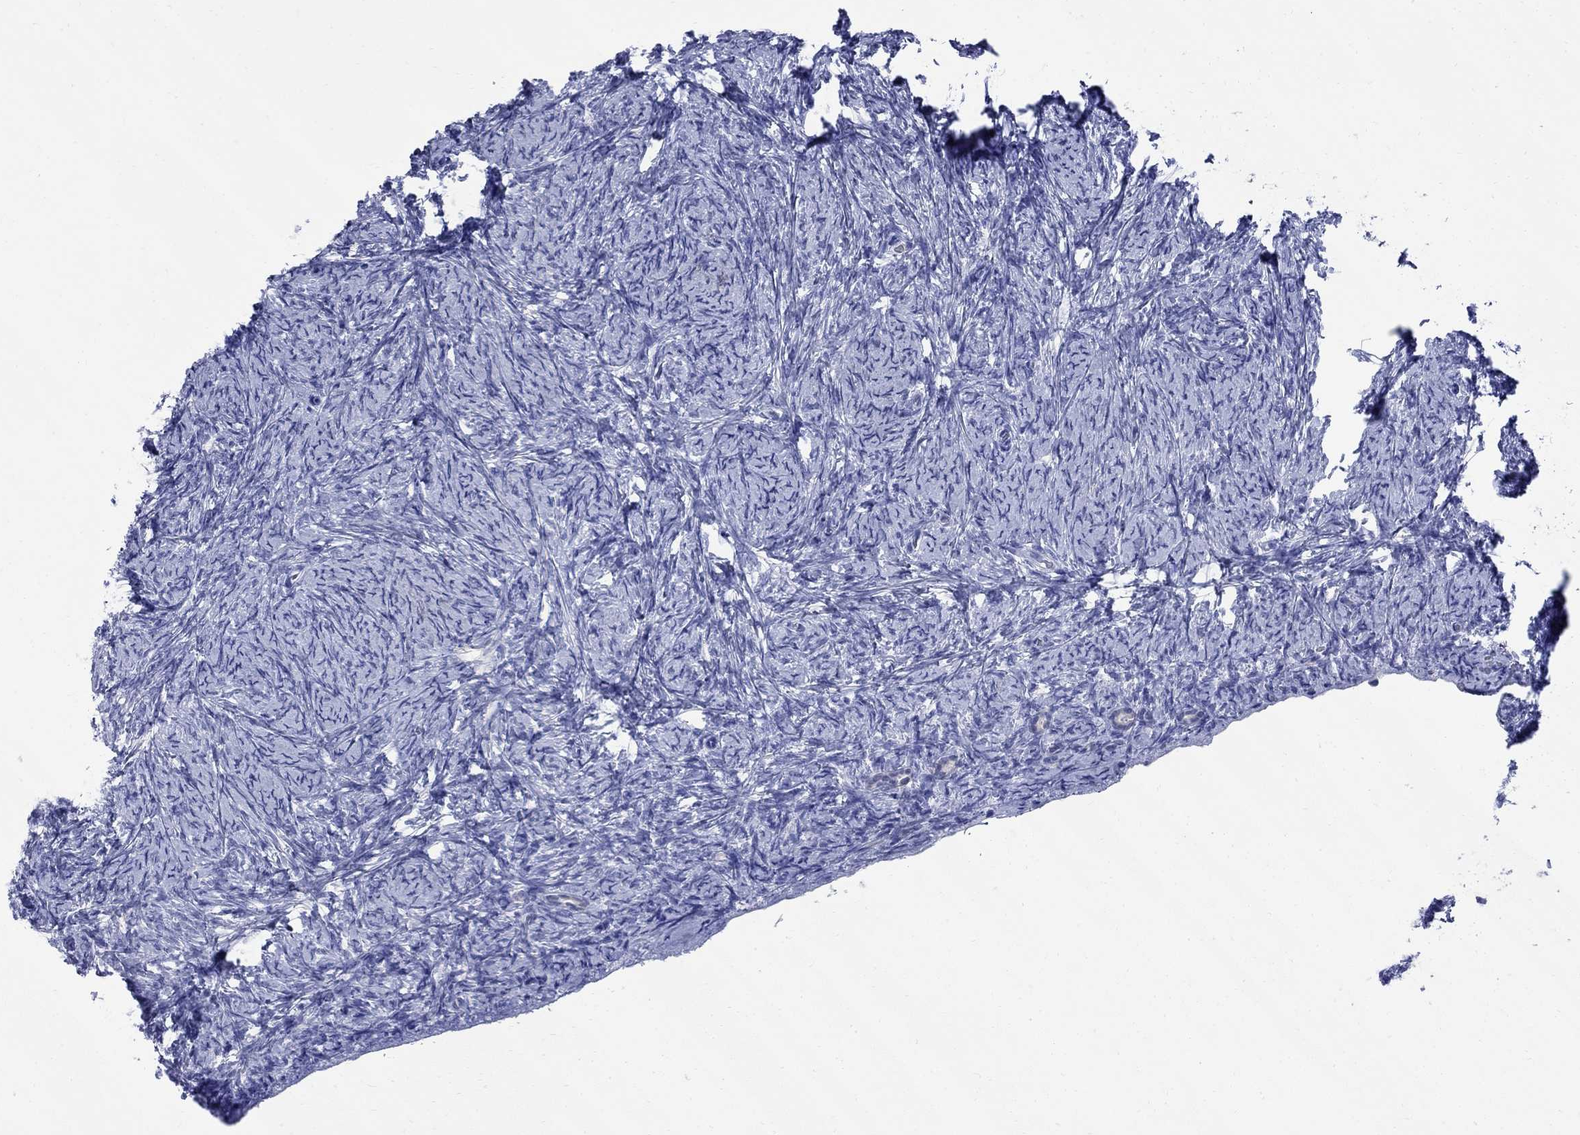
{"staining": {"intensity": "negative", "quantity": "none", "location": "none"}, "tissue": "ovary", "cell_type": "Ovarian stroma cells", "image_type": "normal", "snomed": [{"axis": "morphology", "description": "Normal tissue, NOS"}, {"axis": "topography", "description": "Ovary"}], "caption": "Histopathology image shows no significant protein staining in ovarian stroma cells of benign ovary. (Stains: DAB IHC with hematoxylin counter stain, Microscopy: brightfield microscopy at high magnification).", "gene": "TACC3", "patient": {"sex": "female", "age": 34}}